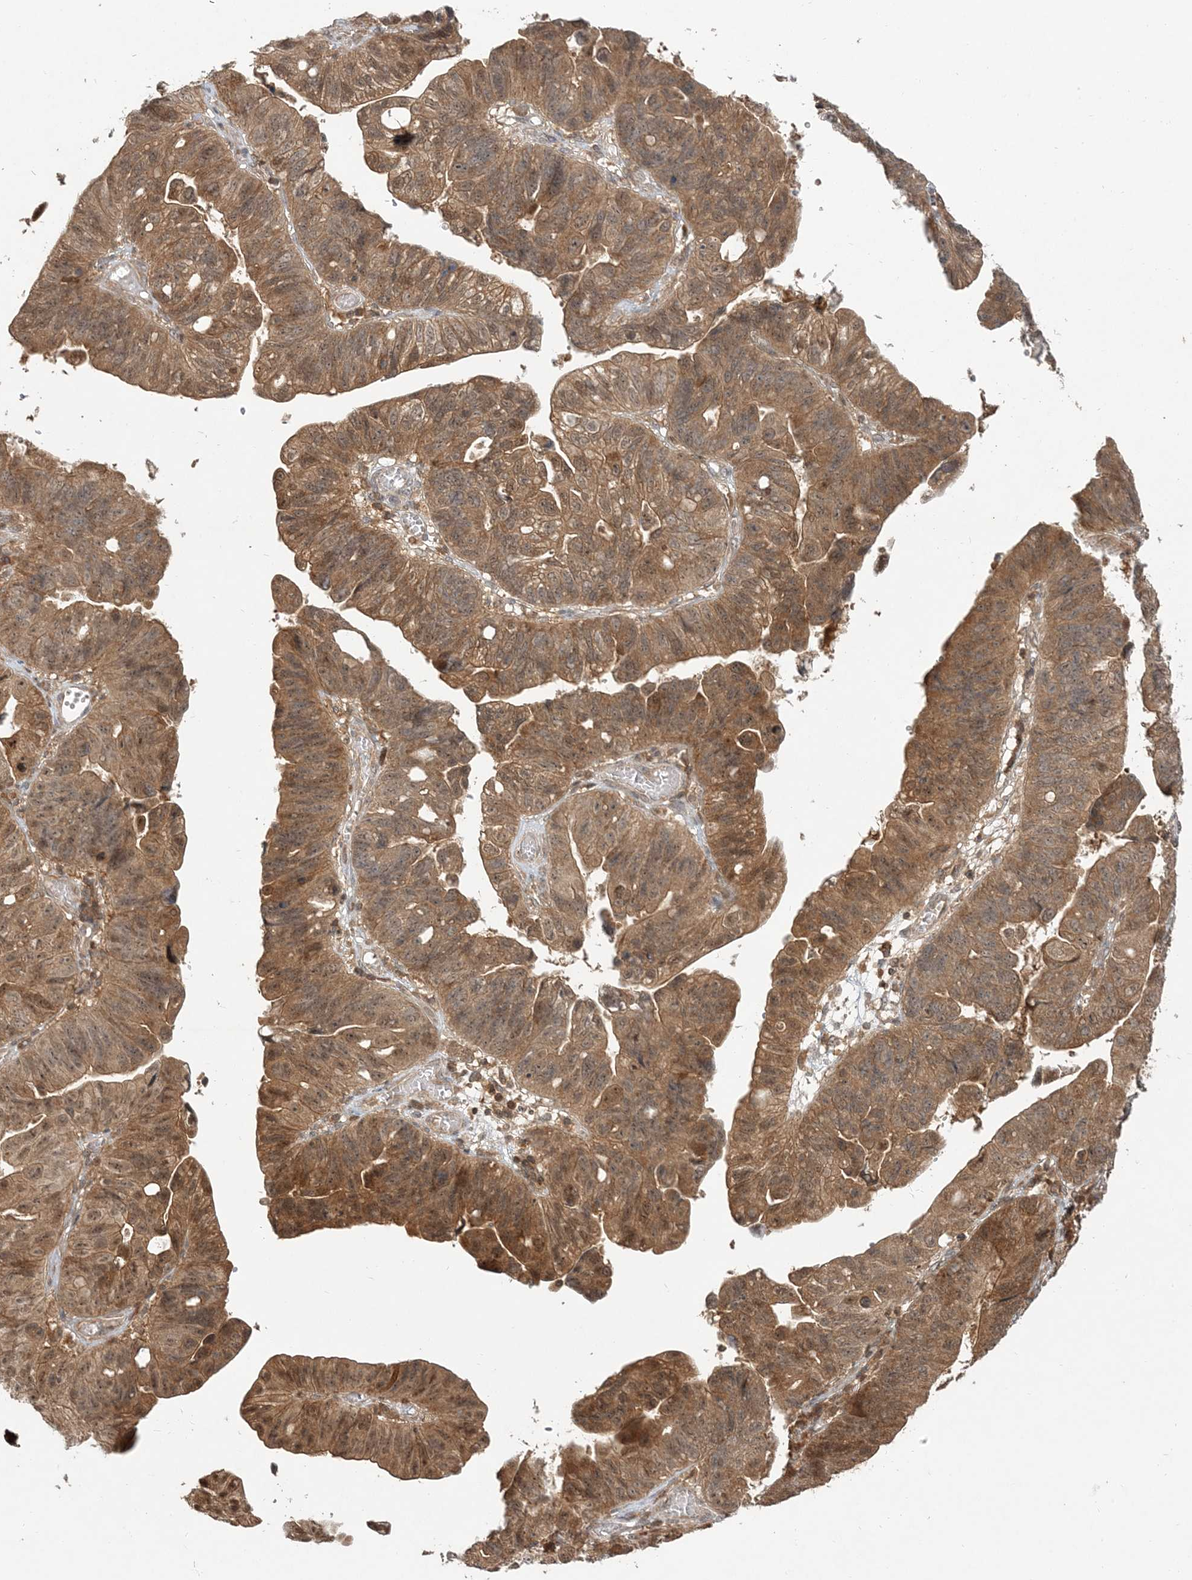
{"staining": {"intensity": "moderate", "quantity": ">75%", "location": "cytoplasmic/membranous,nuclear"}, "tissue": "stomach cancer", "cell_type": "Tumor cells", "image_type": "cancer", "snomed": [{"axis": "morphology", "description": "Adenocarcinoma, NOS"}, {"axis": "topography", "description": "Stomach"}], "caption": "This histopathology image exhibits immunohistochemistry staining of stomach cancer, with medium moderate cytoplasmic/membranous and nuclear positivity in approximately >75% of tumor cells.", "gene": "CAB39", "patient": {"sex": "male", "age": 59}}